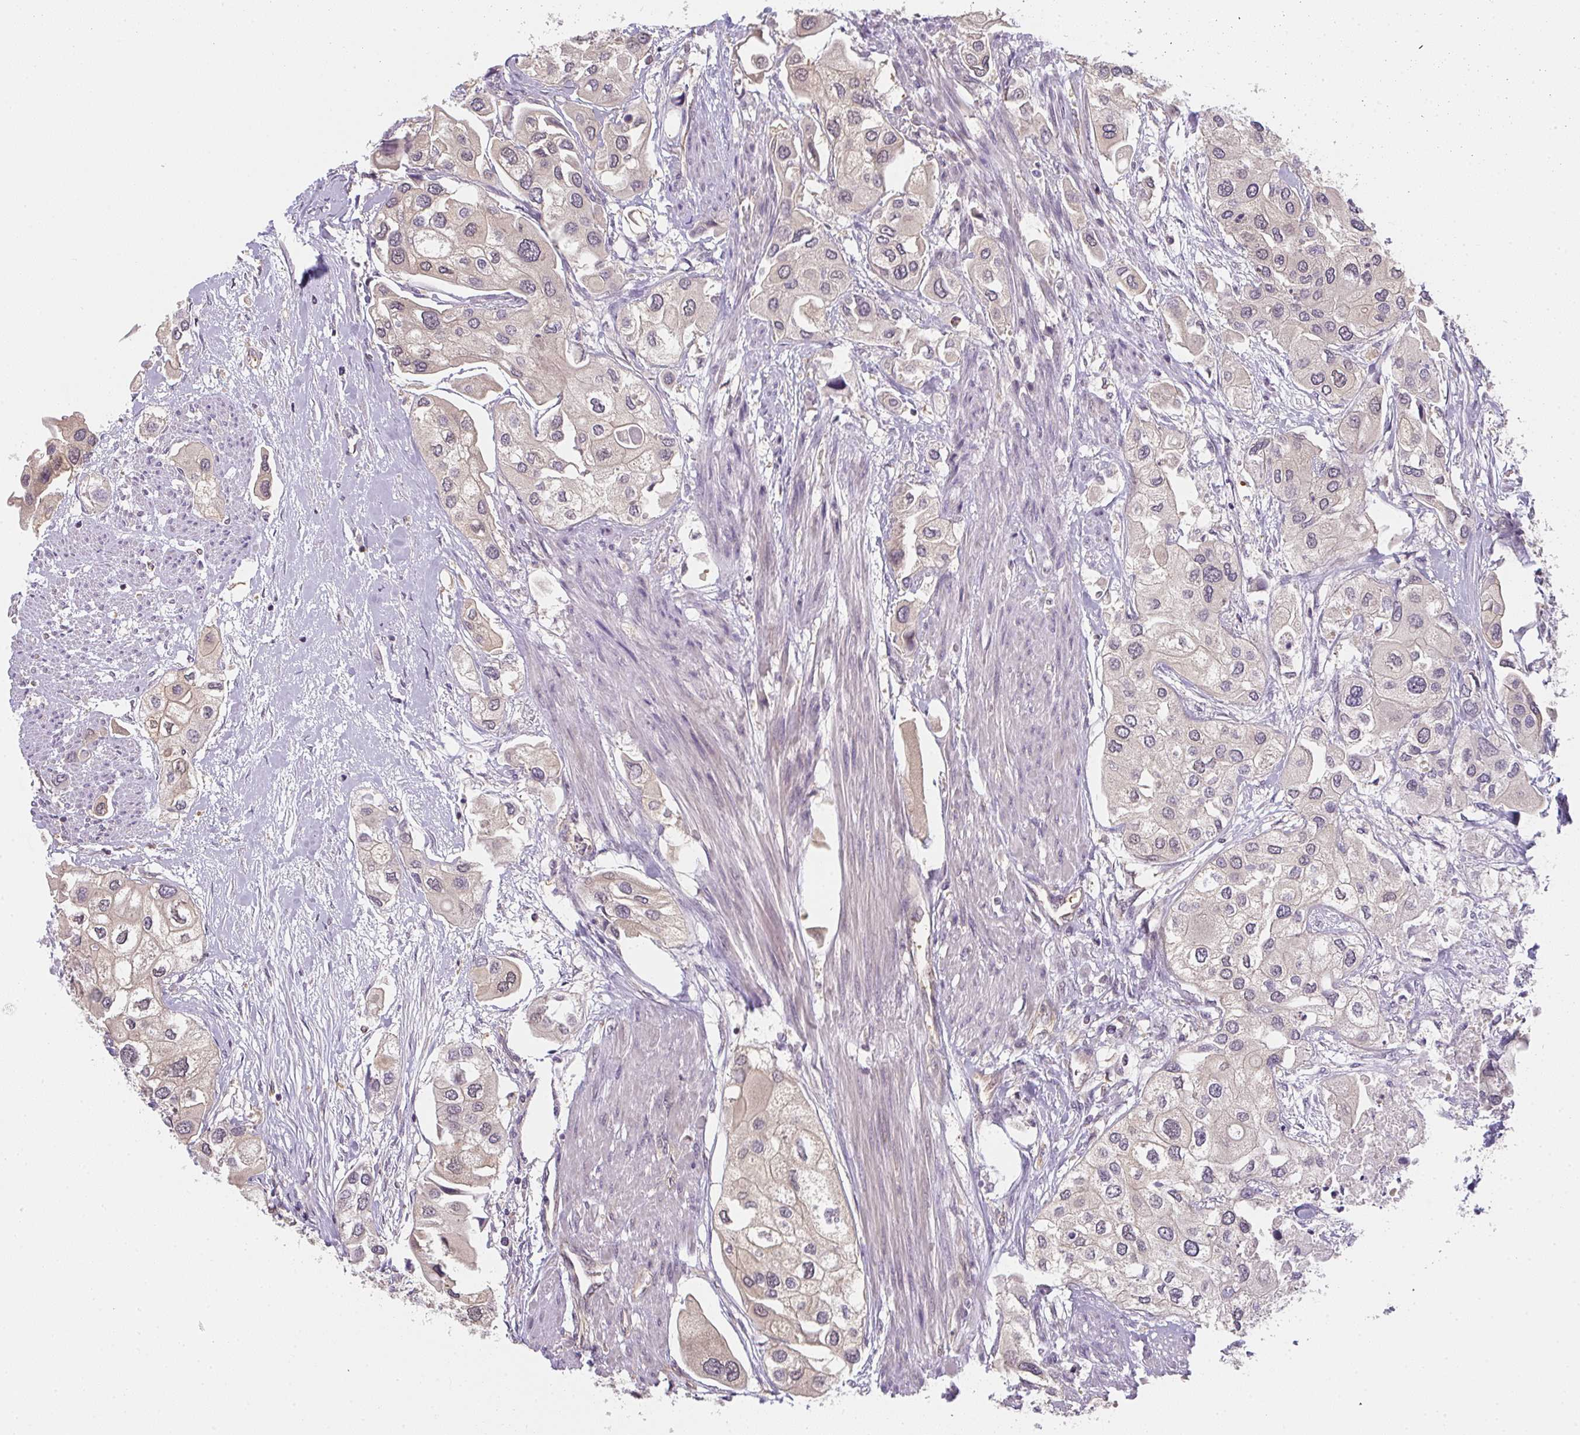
{"staining": {"intensity": "negative", "quantity": "none", "location": "none"}, "tissue": "urothelial cancer", "cell_type": "Tumor cells", "image_type": "cancer", "snomed": [{"axis": "morphology", "description": "Urothelial carcinoma, High grade"}, {"axis": "topography", "description": "Urinary bladder"}], "caption": "The histopathology image exhibits no significant expression in tumor cells of urothelial carcinoma (high-grade).", "gene": "GSDMB", "patient": {"sex": "male", "age": 64}}